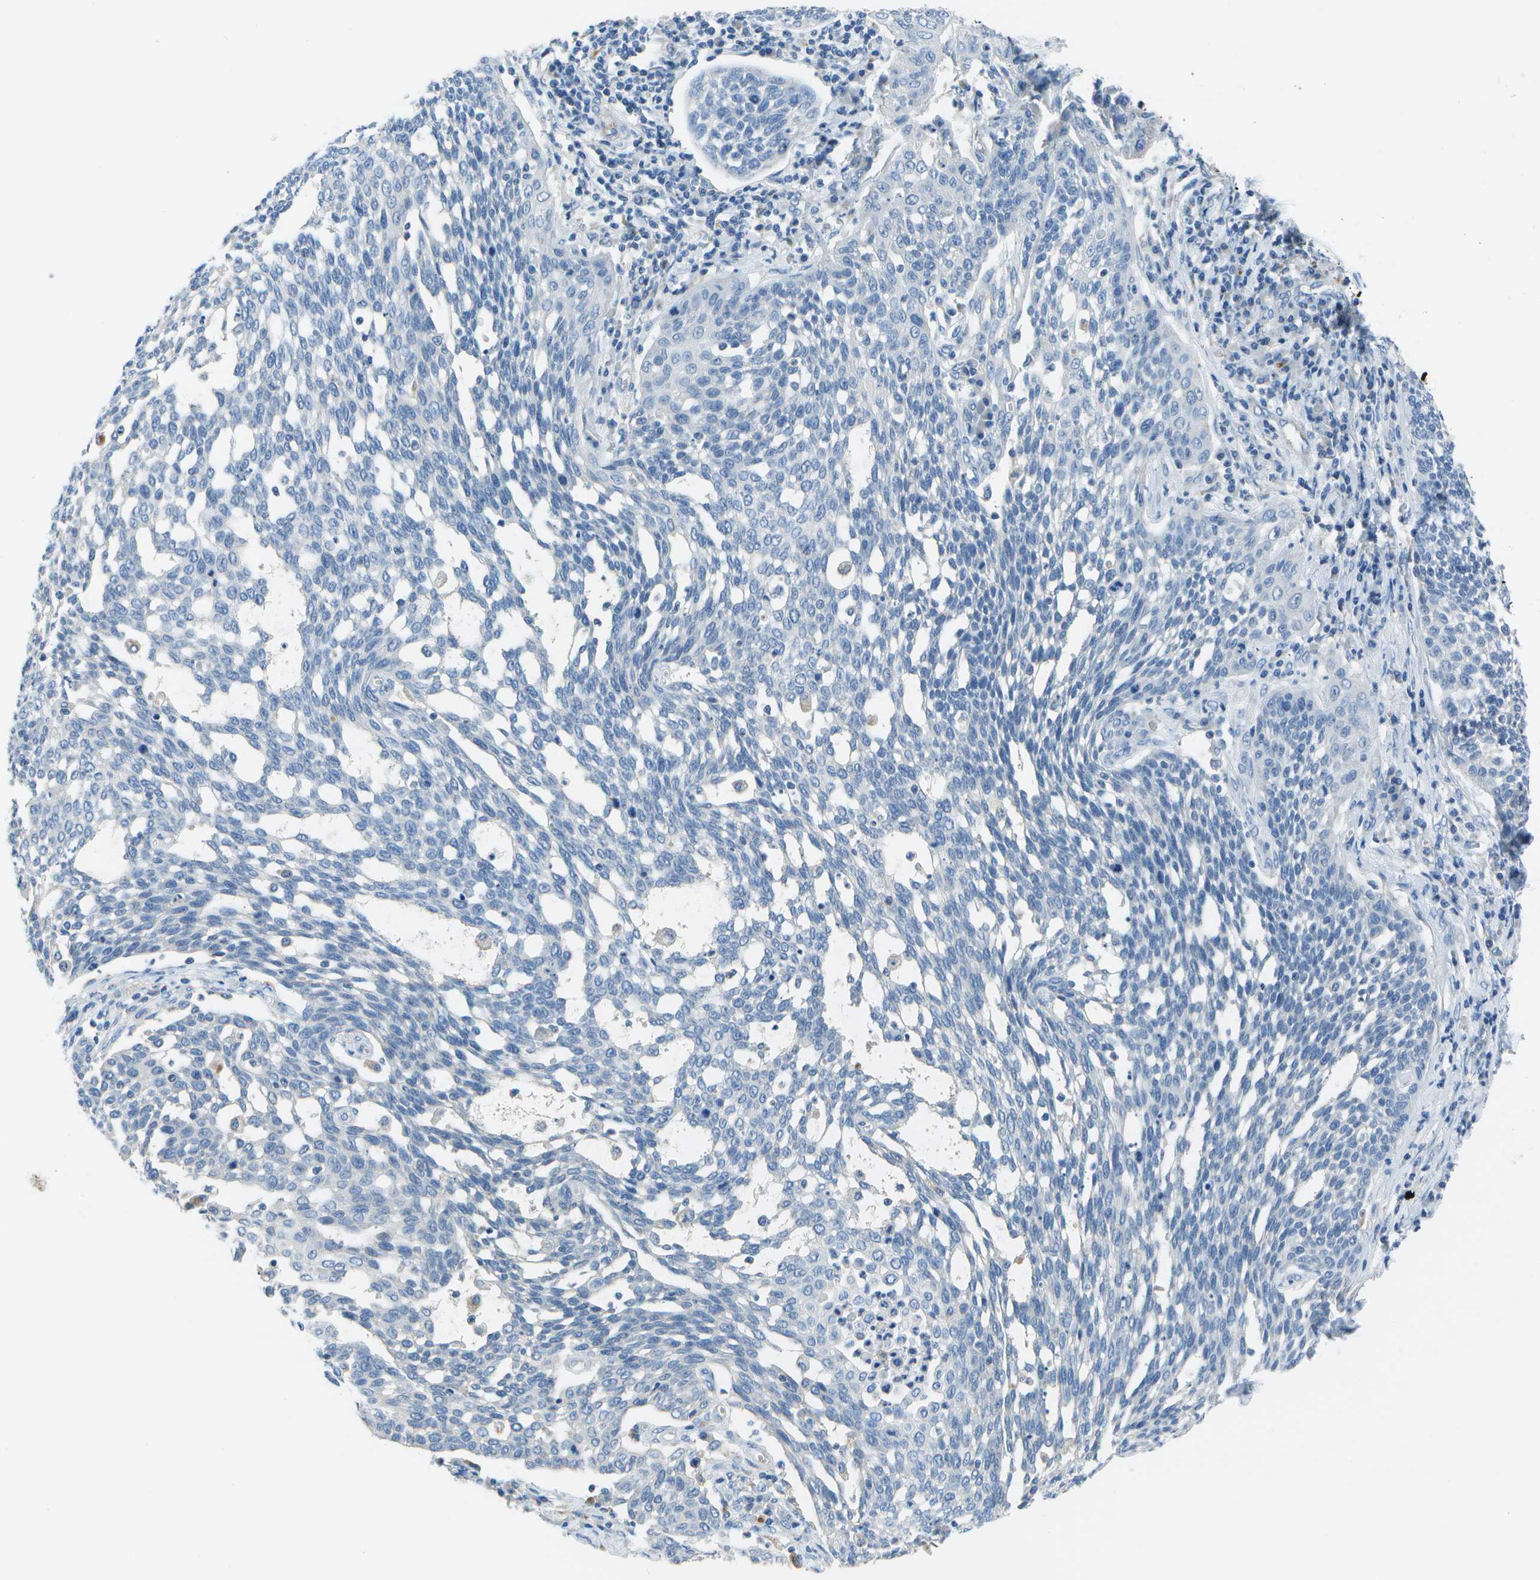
{"staining": {"intensity": "negative", "quantity": "none", "location": "none"}, "tissue": "cervical cancer", "cell_type": "Tumor cells", "image_type": "cancer", "snomed": [{"axis": "morphology", "description": "Squamous cell carcinoma, NOS"}, {"axis": "topography", "description": "Cervix"}], "caption": "Cervical cancer (squamous cell carcinoma) was stained to show a protein in brown. There is no significant staining in tumor cells. (DAB (3,3'-diaminobenzidine) IHC, high magnification).", "gene": "DCT", "patient": {"sex": "female", "age": 34}}